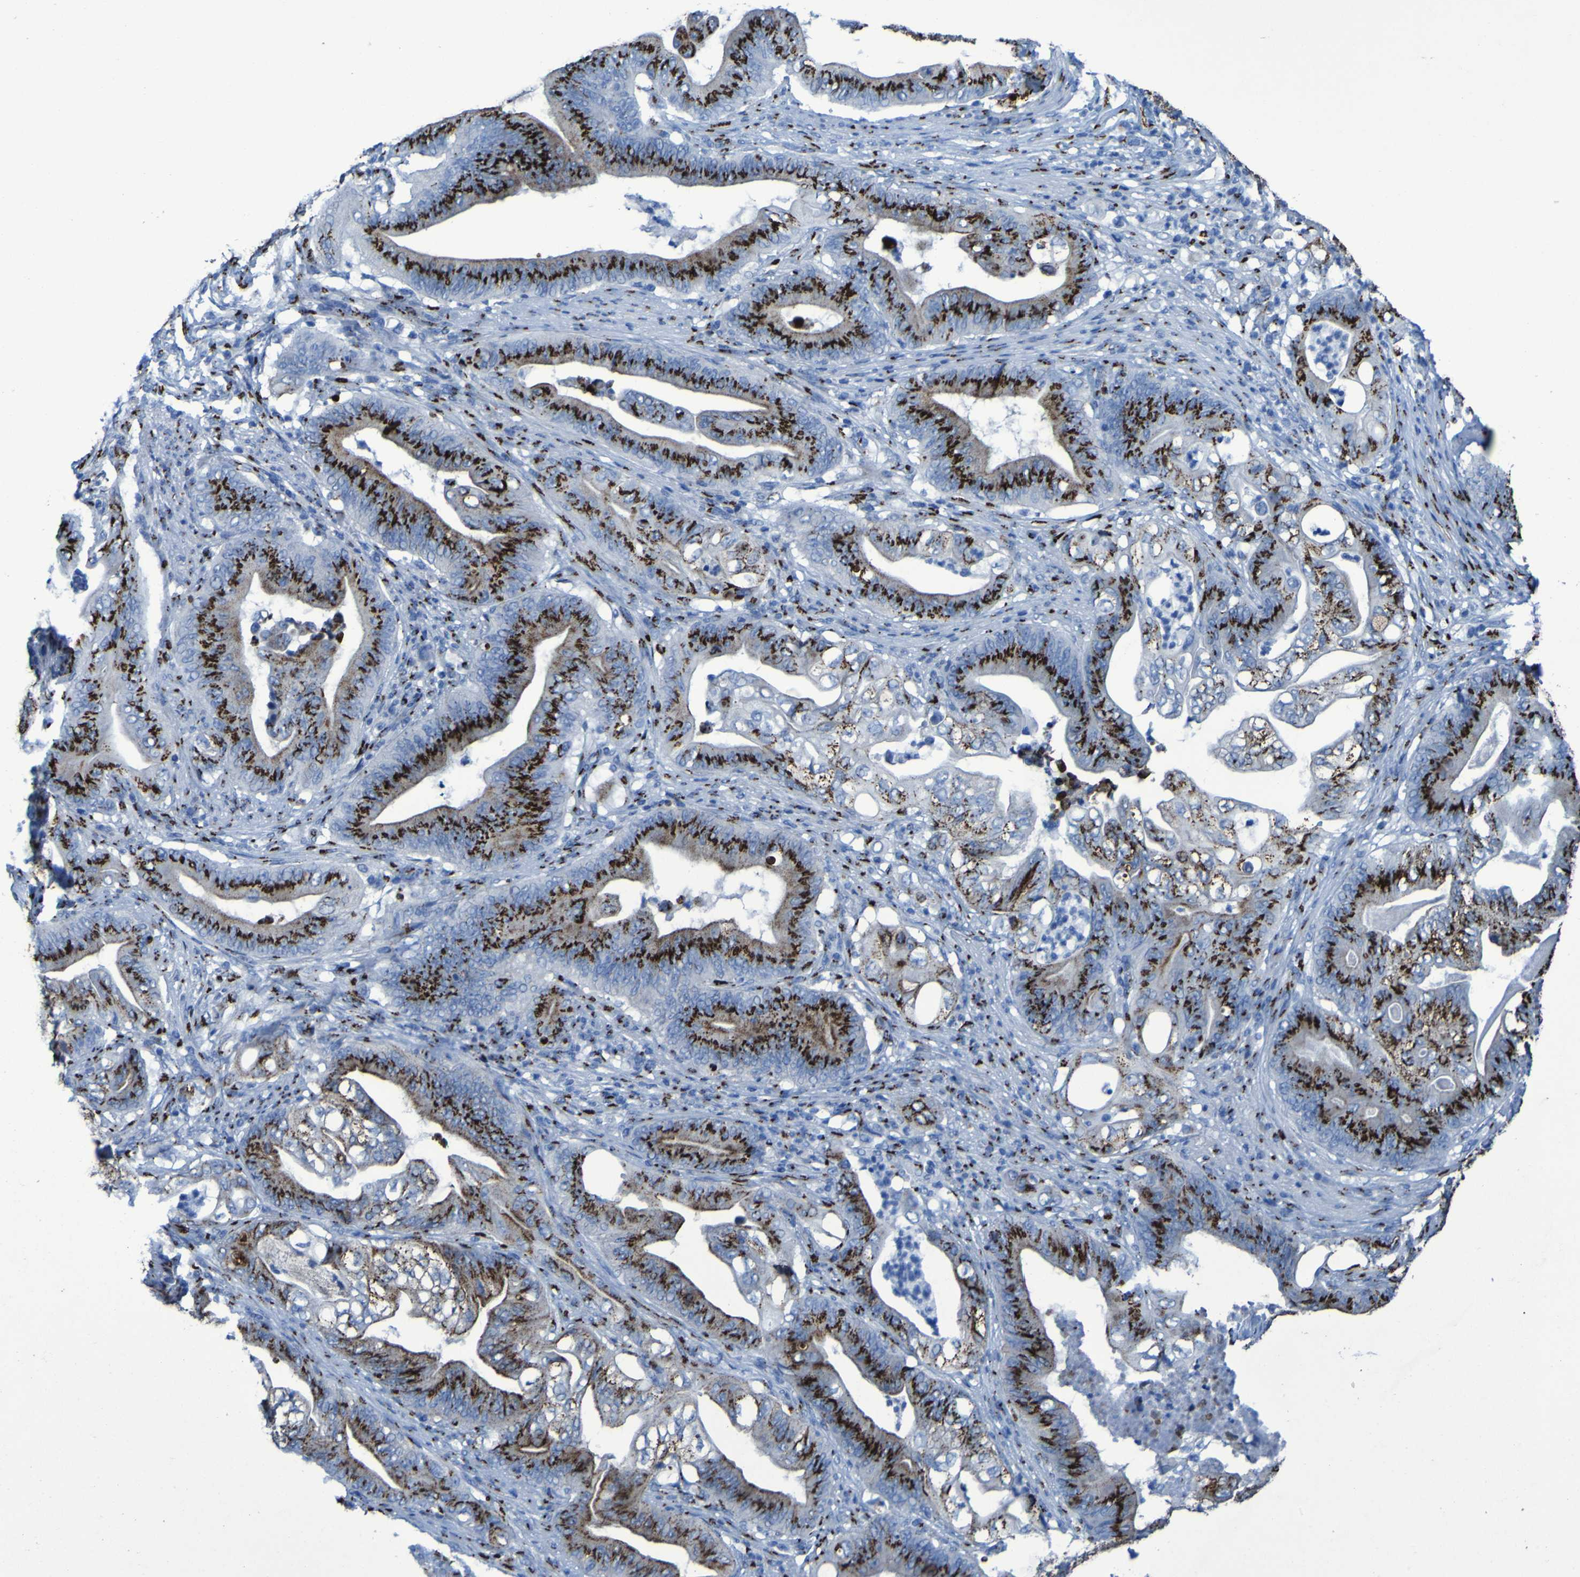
{"staining": {"intensity": "strong", "quantity": ">75%", "location": "cytoplasmic/membranous"}, "tissue": "stomach cancer", "cell_type": "Tumor cells", "image_type": "cancer", "snomed": [{"axis": "morphology", "description": "Adenocarcinoma, NOS"}, {"axis": "topography", "description": "Stomach"}], "caption": "A histopathology image of stomach cancer (adenocarcinoma) stained for a protein shows strong cytoplasmic/membranous brown staining in tumor cells. (DAB IHC, brown staining for protein, blue staining for nuclei).", "gene": "GOLM1", "patient": {"sex": "female", "age": 73}}